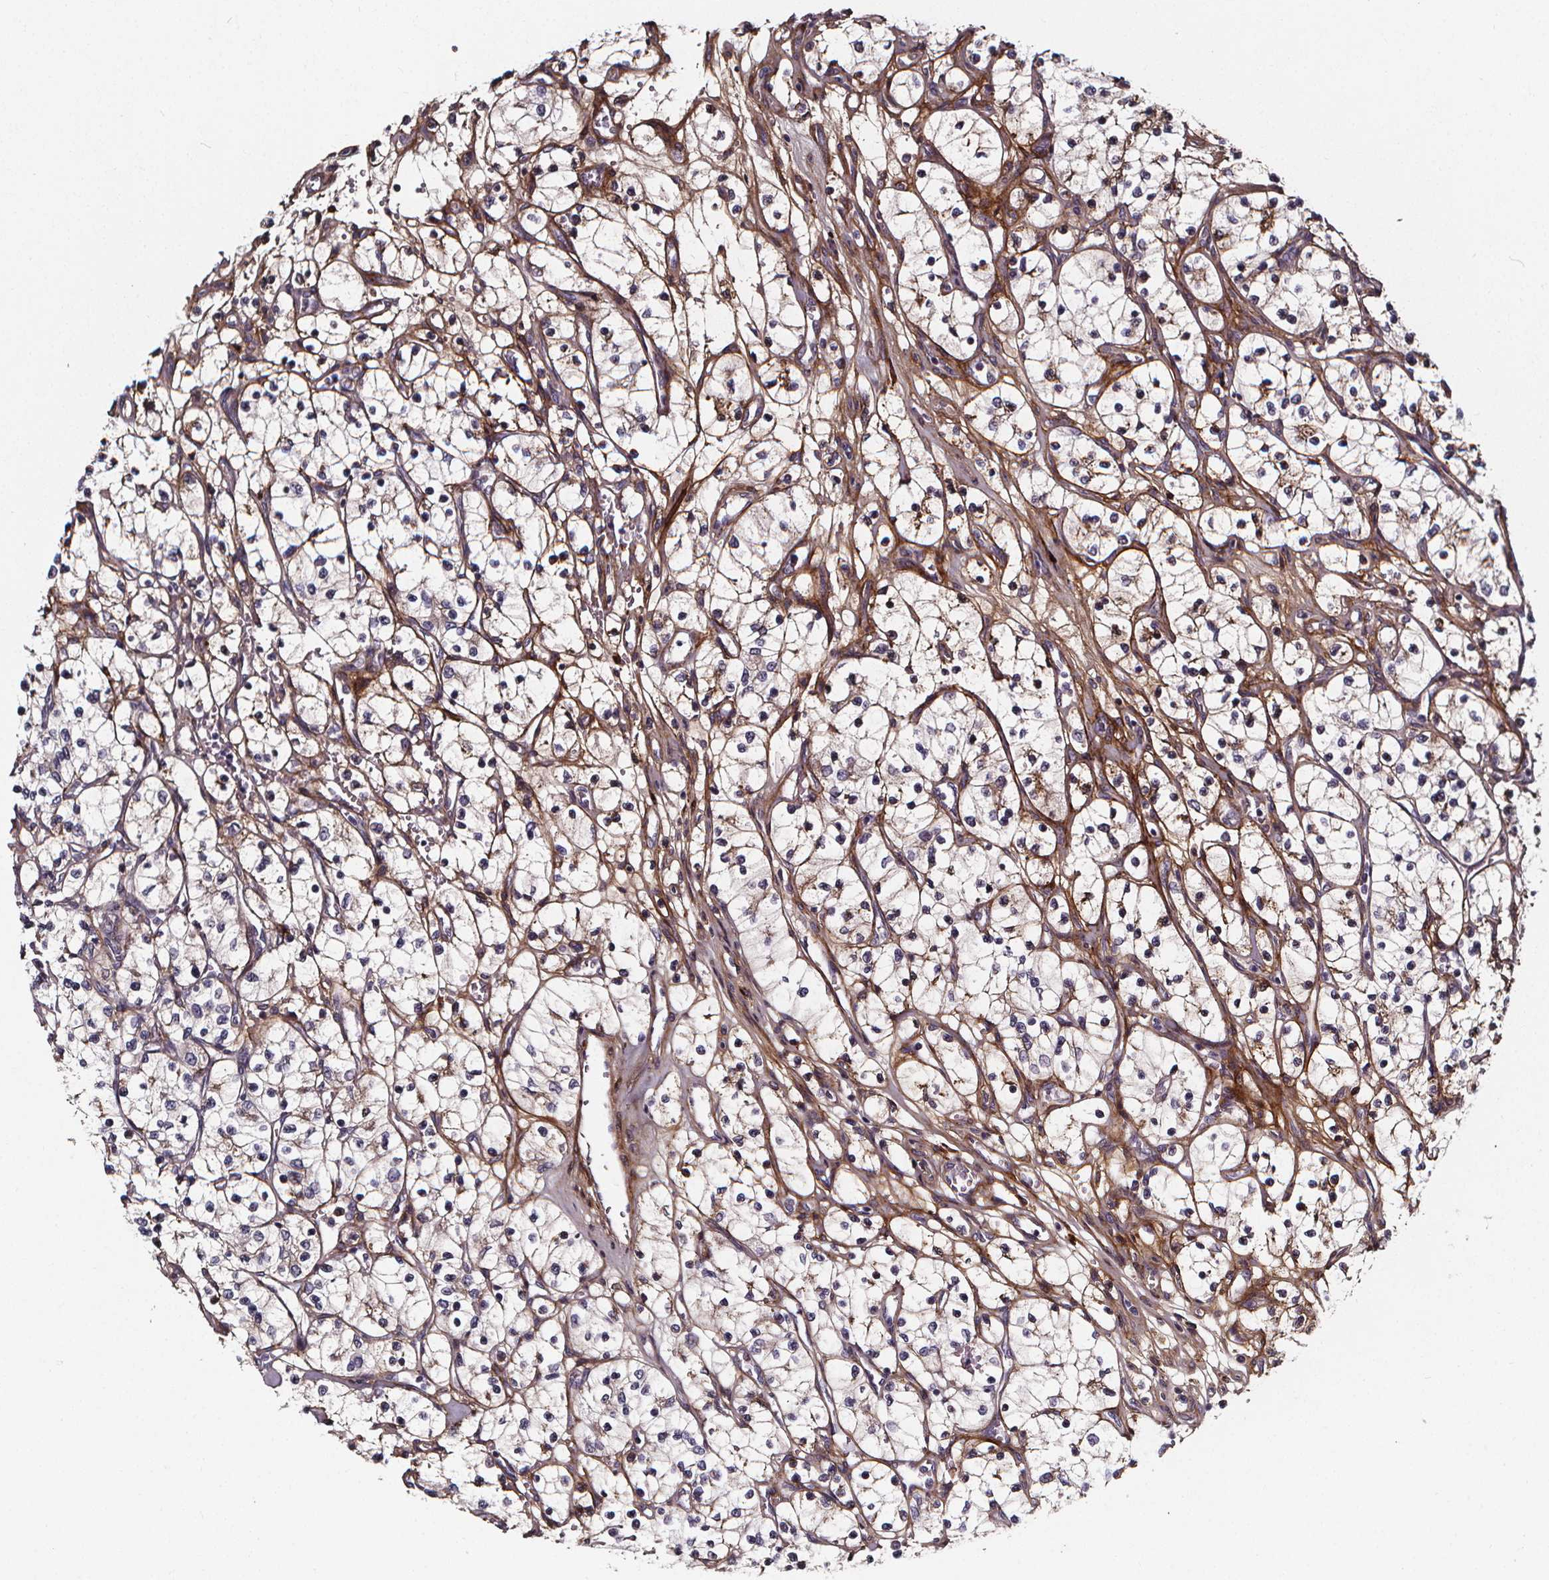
{"staining": {"intensity": "negative", "quantity": "none", "location": "none"}, "tissue": "renal cancer", "cell_type": "Tumor cells", "image_type": "cancer", "snomed": [{"axis": "morphology", "description": "Adenocarcinoma, NOS"}, {"axis": "topography", "description": "Kidney"}], "caption": "IHC image of human renal cancer stained for a protein (brown), which shows no expression in tumor cells. The staining was performed using DAB to visualize the protein expression in brown, while the nuclei were stained in blue with hematoxylin (Magnification: 20x).", "gene": "AEBP1", "patient": {"sex": "female", "age": 69}}